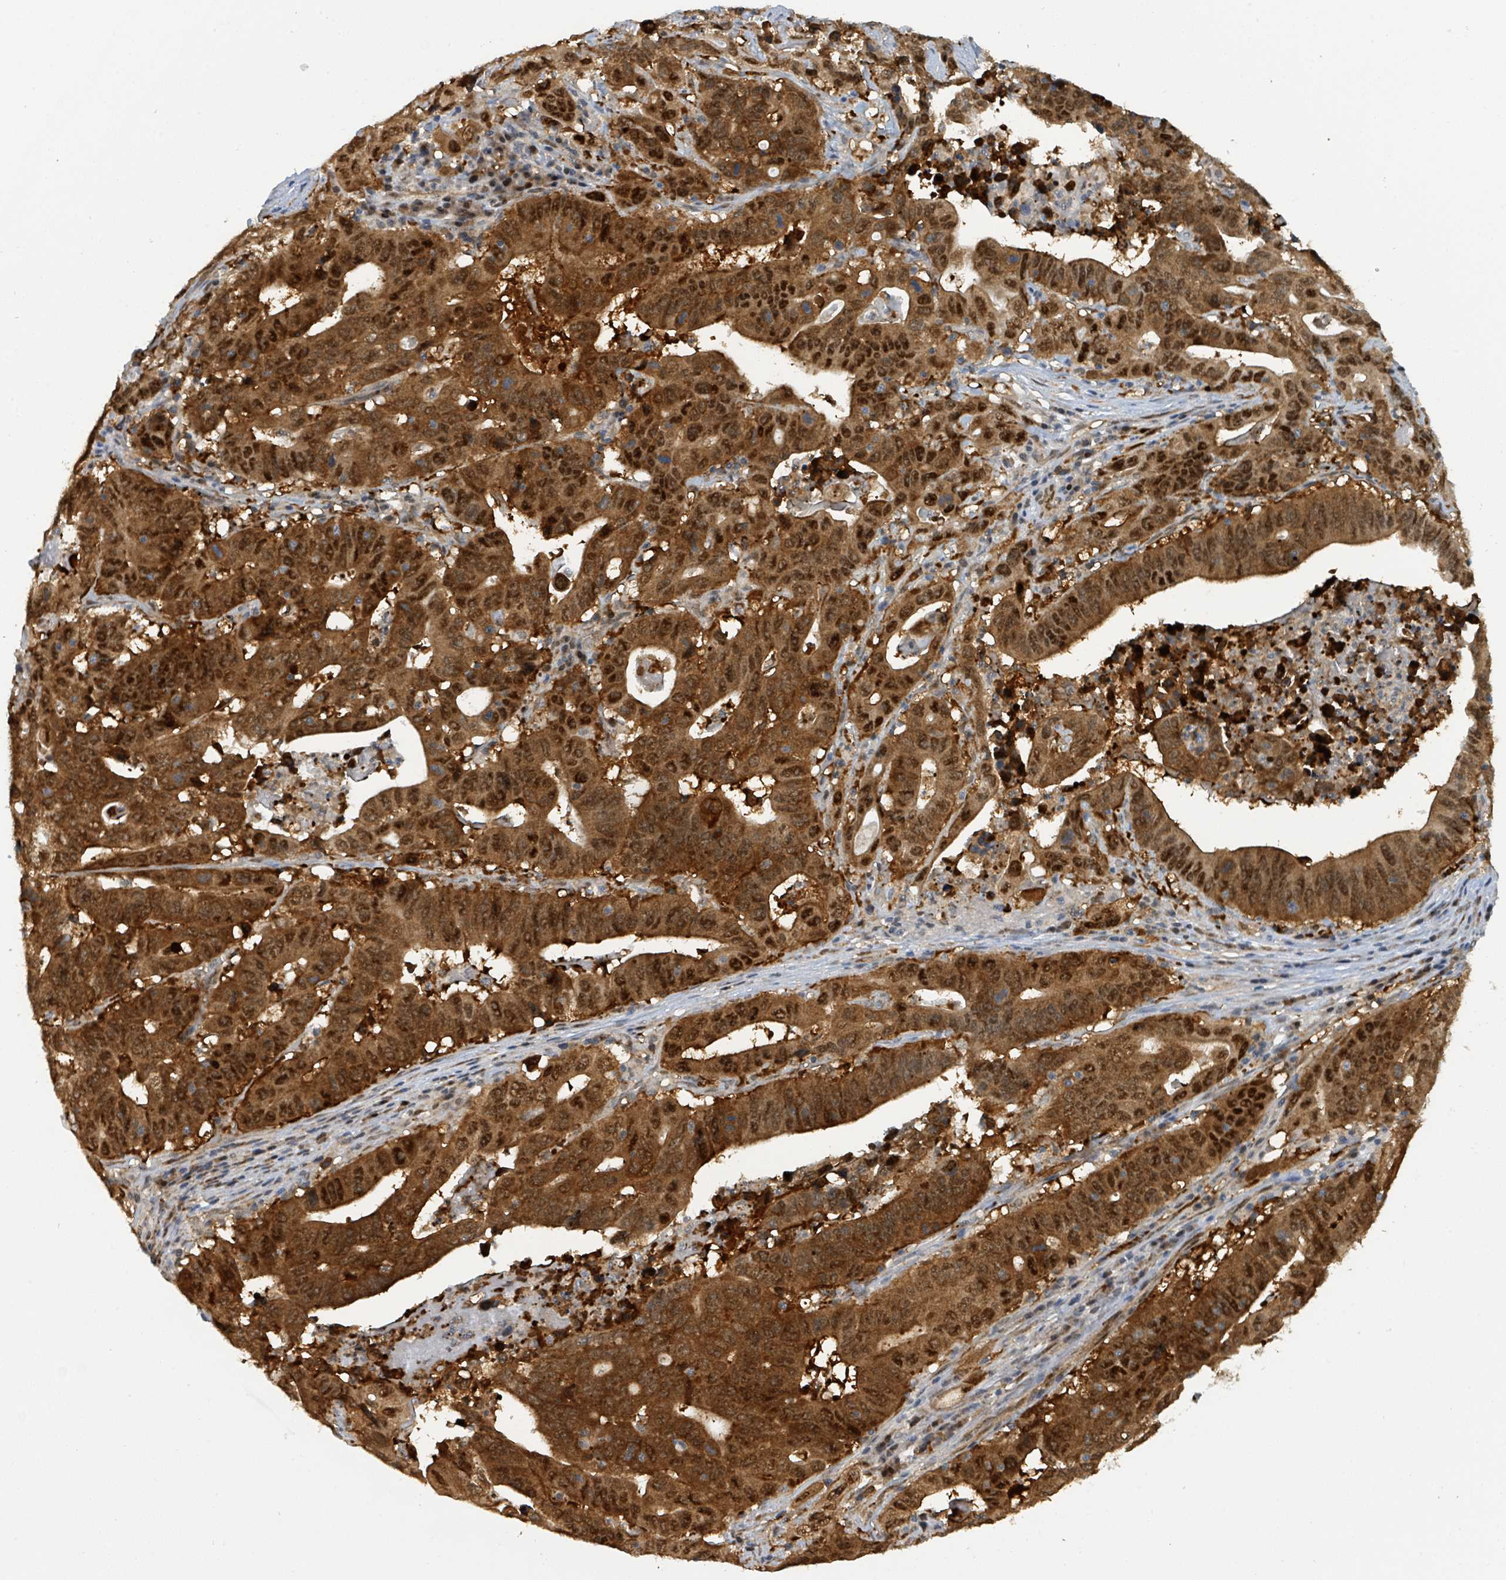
{"staining": {"intensity": "strong", "quantity": ">75%", "location": "cytoplasmic/membranous,nuclear"}, "tissue": "lung cancer", "cell_type": "Tumor cells", "image_type": "cancer", "snomed": [{"axis": "morphology", "description": "Adenocarcinoma, NOS"}, {"axis": "topography", "description": "Lung"}], "caption": "Lung adenocarcinoma tissue displays strong cytoplasmic/membranous and nuclear positivity in approximately >75% of tumor cells", "gene": "PSMB7", "patient": {"sex": "female", "age": 60}}